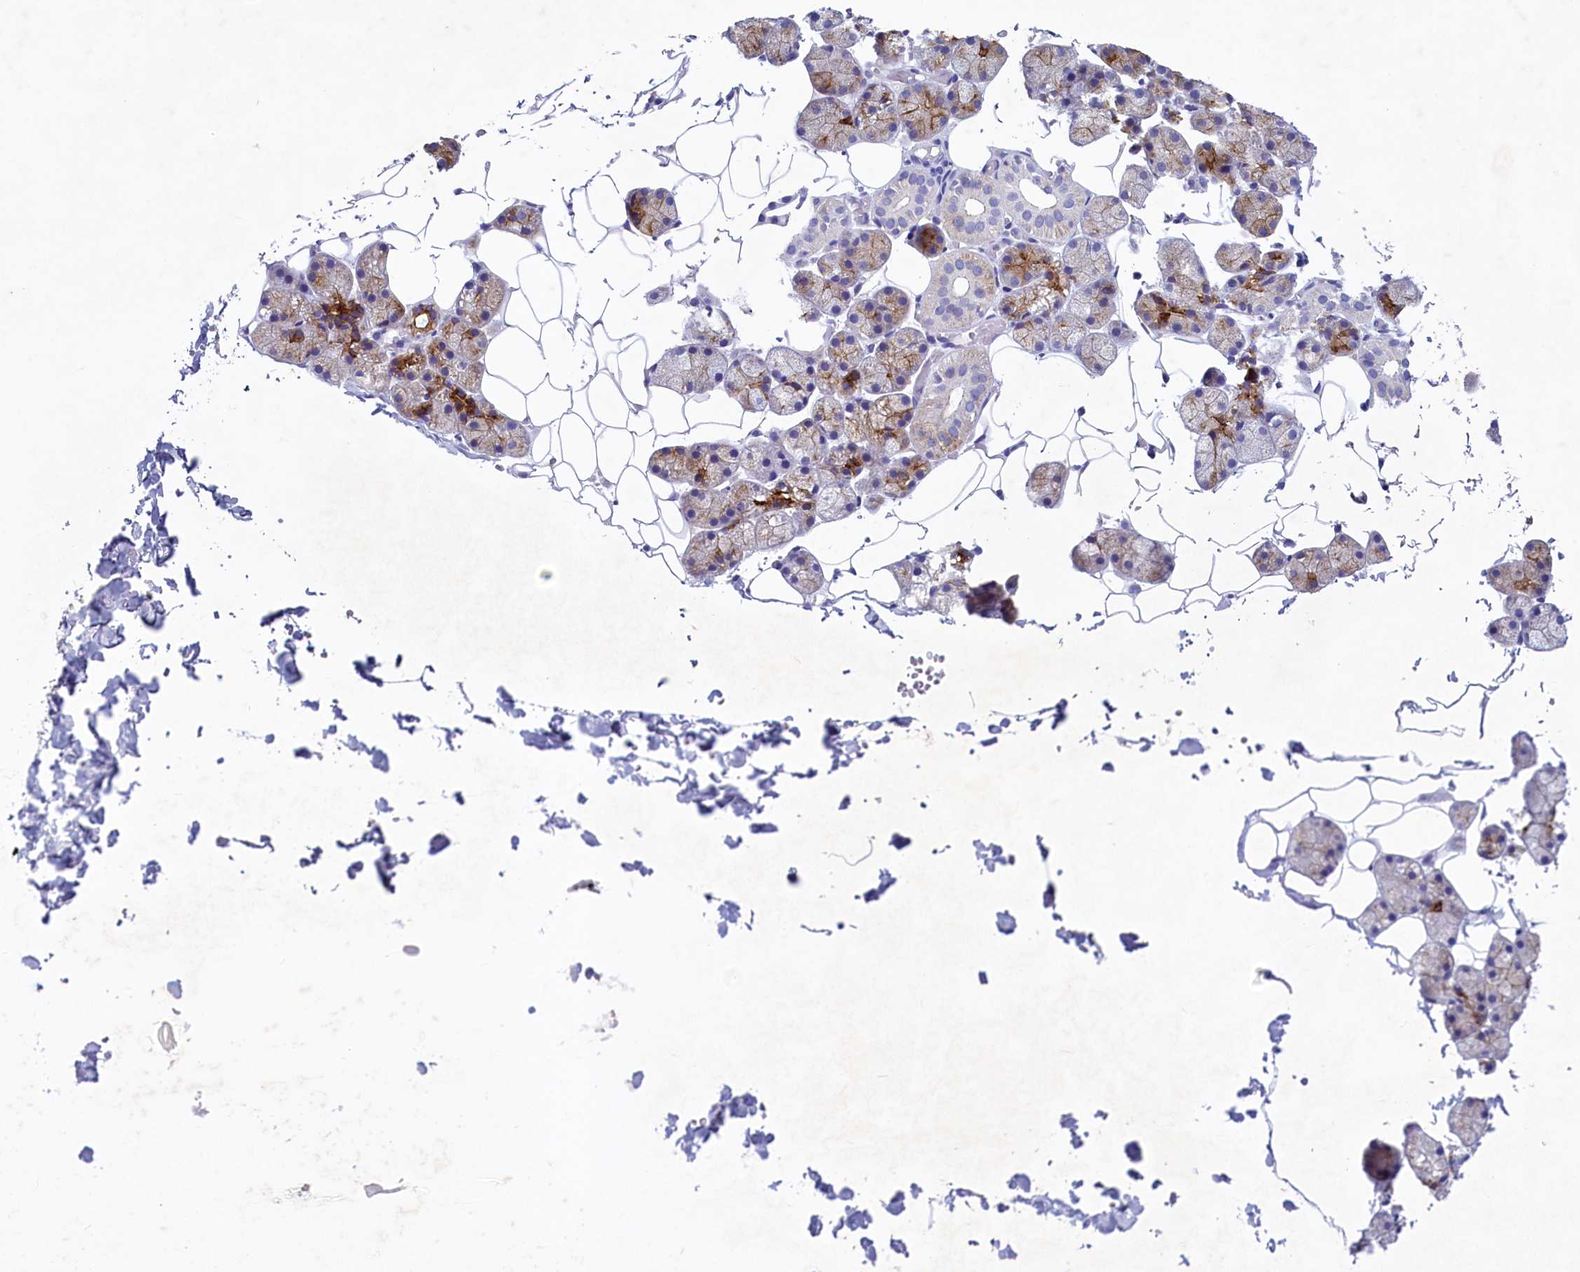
{"staining": {"intensity": "strong", "quantity": "25%-75%", "location": "cytoplasmic/membranous"}, "tissue": "salivary gland", "cell_type": "Glandular cells", "image_type": "normal", "snomed": [{"axis": "morphology", "description": "Normal tissue, NOS"}, {"axis": "topography", "description": "Salivary gland"}], "caption": "Immunohistochemistry (IHC) (DAB) staining of normal salivary gland demonstrates strong cytoplasmic/membranous protein expression in approximately 25%-75% of glandular cells.", "gene": "INSC", "patient": {"sex": "female", "age": 33}}